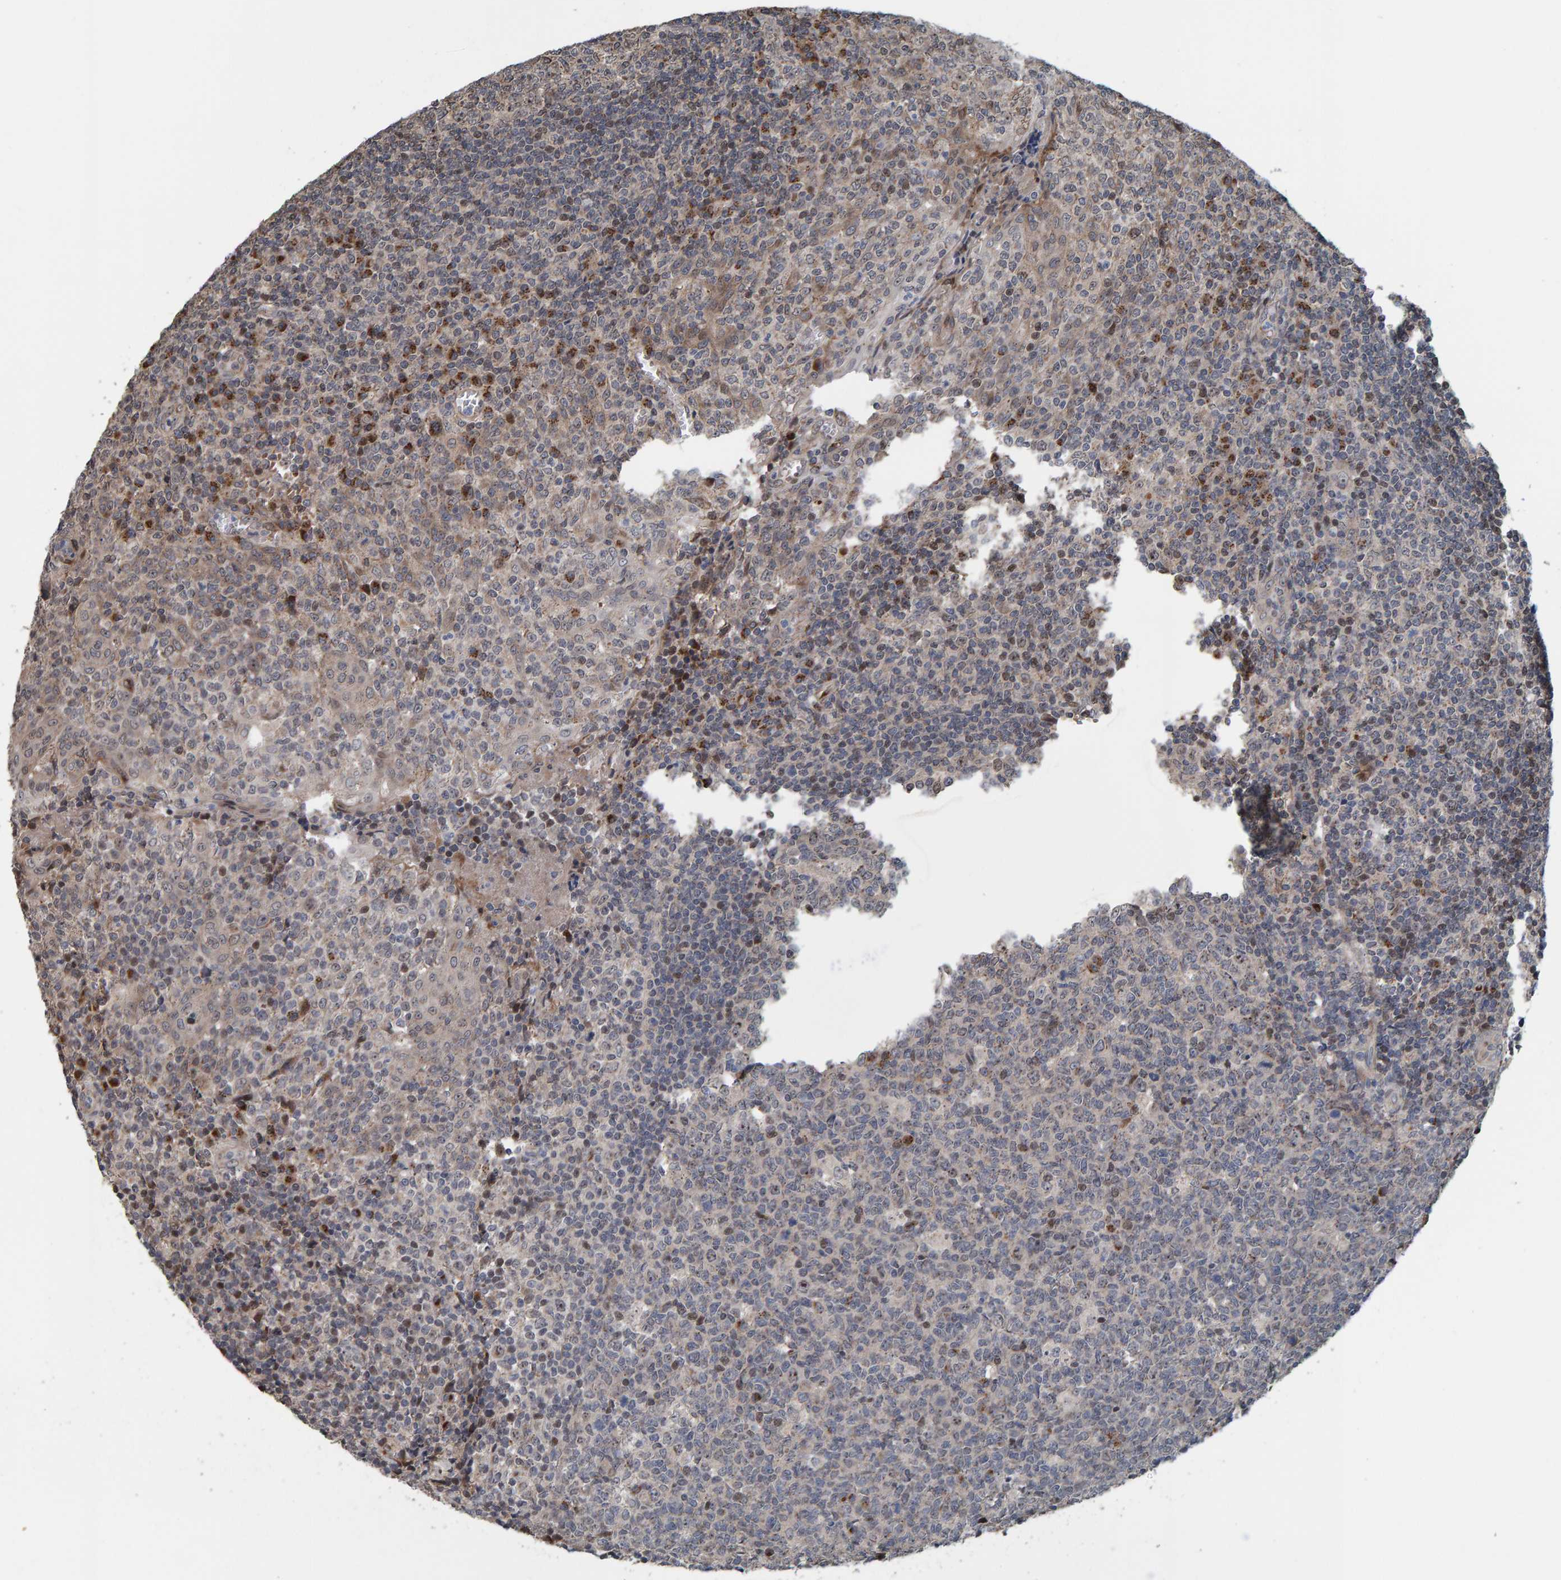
{"staining": {"intensity": "weak", "quantity": "<25%", "location": "cytoplasmic/membranous"}, "tissue": "tonsil", "cell_type": "Germinal center cells", "image_type": "normal", "snomed": [{"axis": "morphology", "description": "Normal tissue, NOS"}, {"axis": "topography", "description": "Tonsil"}], "caption": "This is an IHC image of benign tonsil. There is no expression in germinal center cells.", "gene": "CCDC25", "patient": {"sex": "female", "age": 19}}